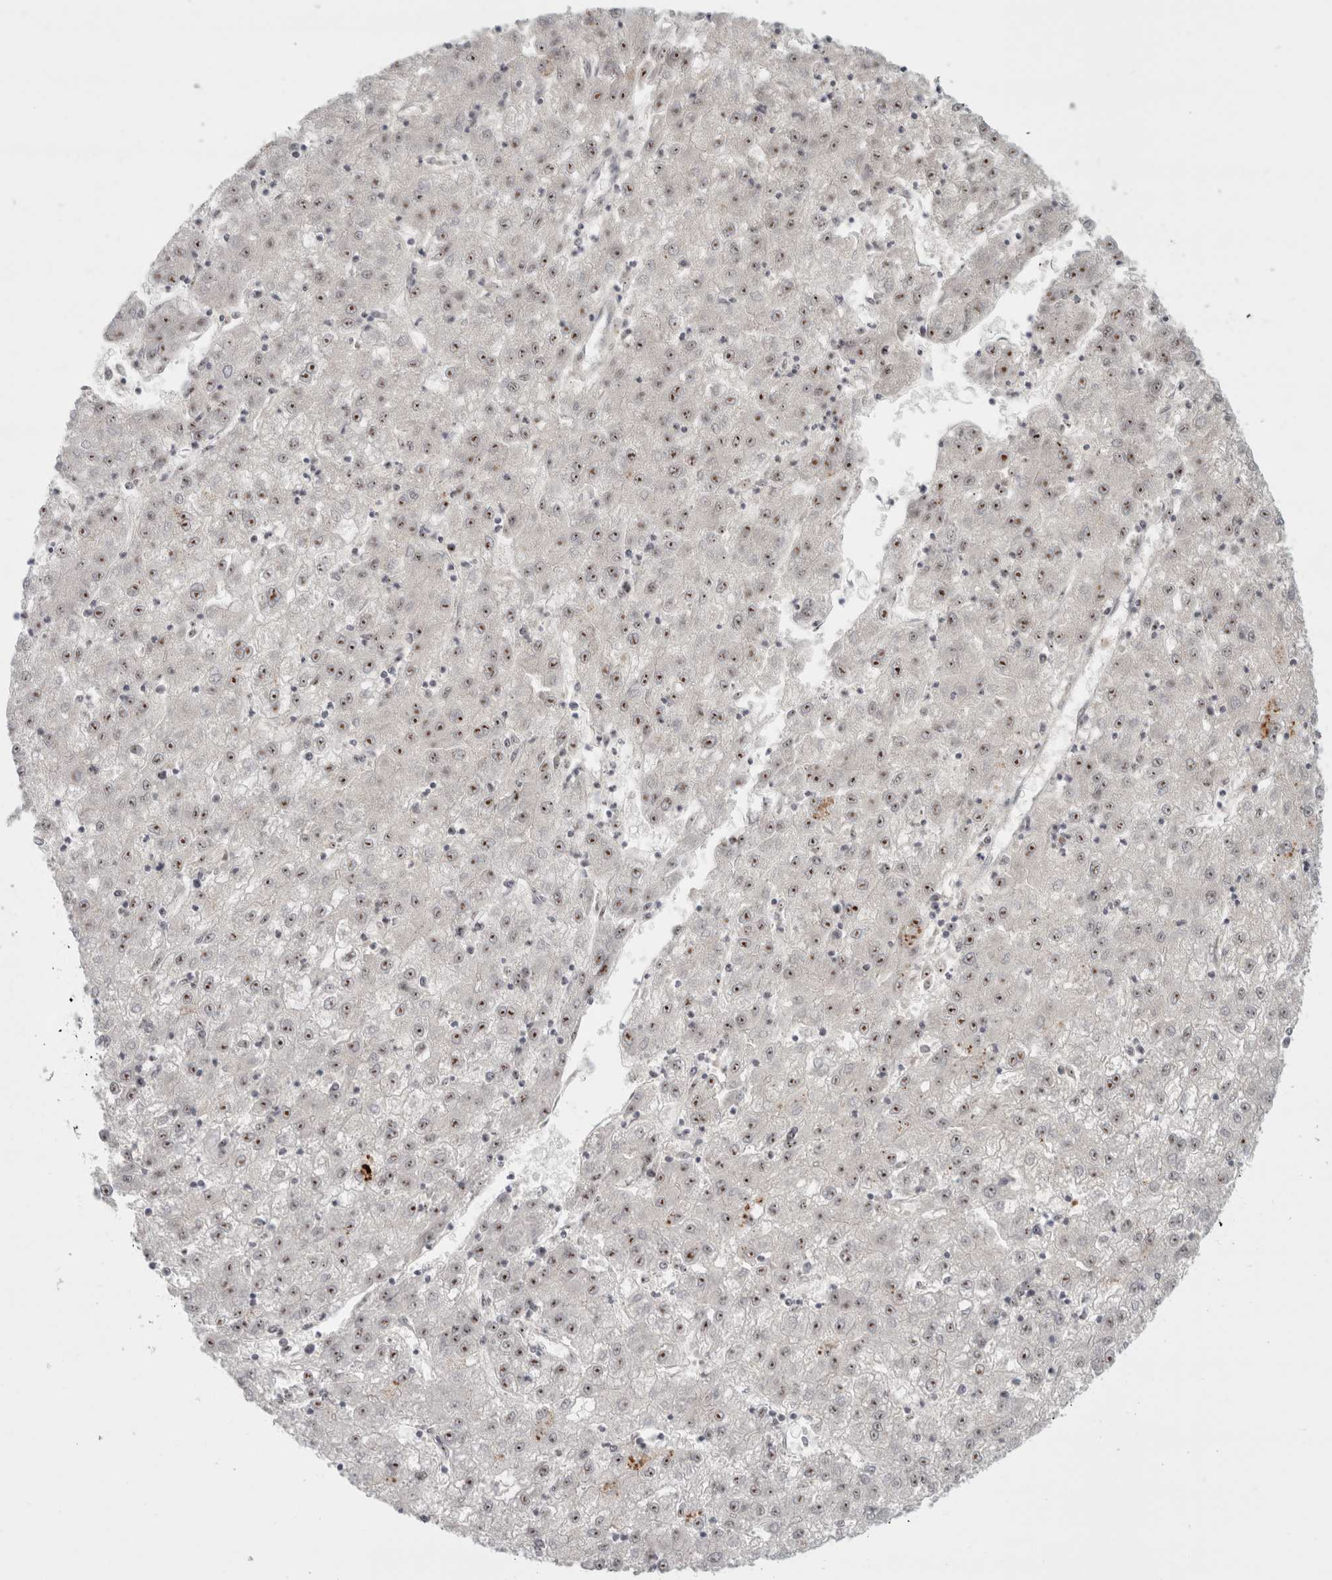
{"staining": {"intensity": "moderate", "quantity": ">75%", "location": "nuclear"}, "tissue": "liver cancer", "cell_type": "Tumor cells", "image_type": "cancer", "snomed": [{"axis": "morphology", "description": "Carcinoma, Hepatocellular, NOS"}, {"axis": "topography", "description": "Liver"}], "caption": "IHC image of neoplastic tissue: human hepatocellular carcinoma (liver) stained using immunohistochemistry (IHC) reveals medium levels of moderate protein expression localized specifically in the nuclear of tumor cells, appearing as a nuclear brown color.", "gene": "SENP6", "patient": {"sex": "male", "age": 72}}